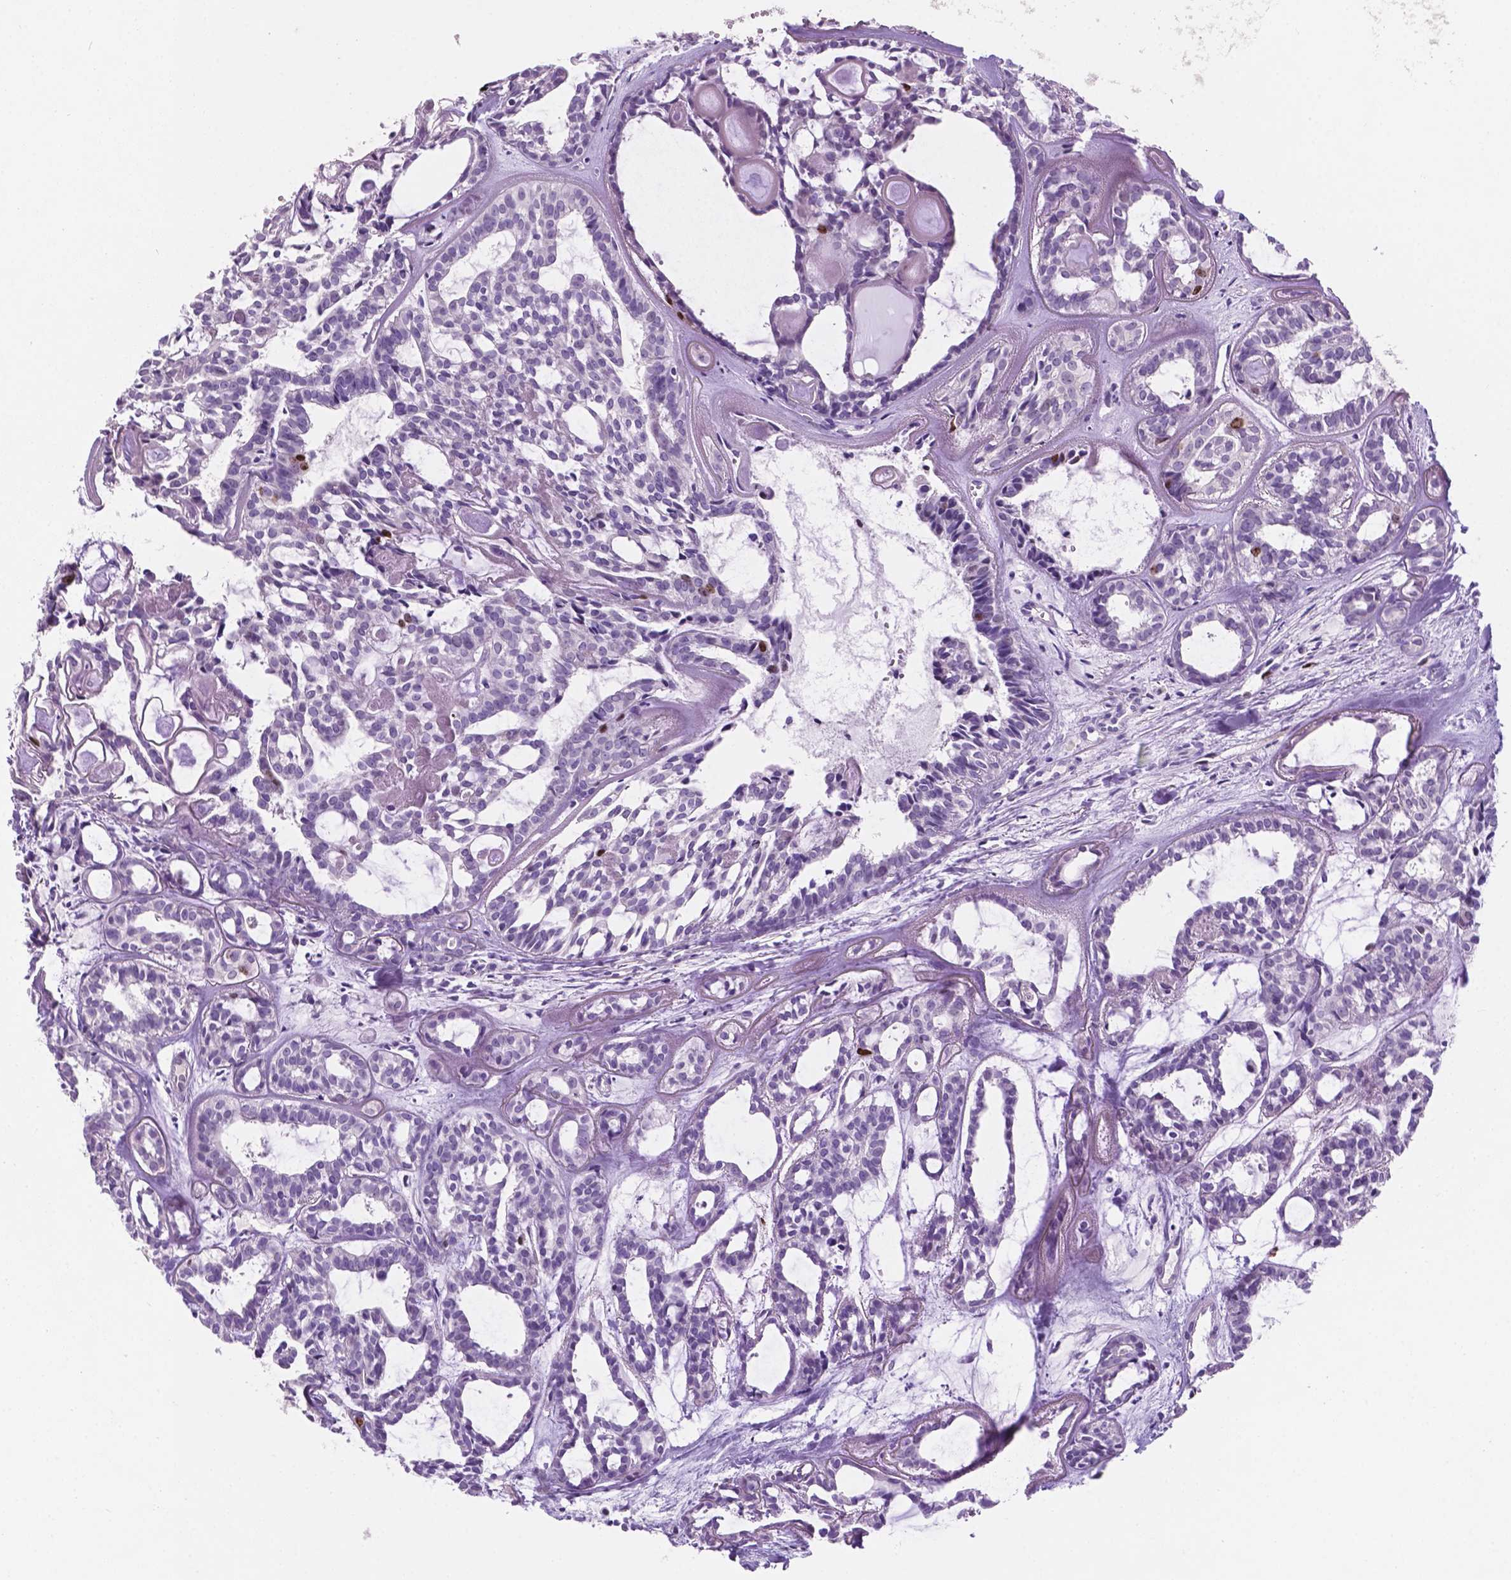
{"staining": {"intensity": "negative", "quantity": "none", "location": "none"}, "tissue": "head and neck cancer", "cell_type": "Tumor cells", "image_type": "cancer", "snomed": [{"axis": "morphology", "description": "Adenocarcinoma, NOS"}, {"axis": "topography", "description": "Head-Neck"}], "caption": "A photomicrograph of adenocarcinoma (head and neck) stained for a protein reveals no brown staining in tumor cells.", "gene": "SIAH2", "patient": {"sex": "female", "age": 62}}